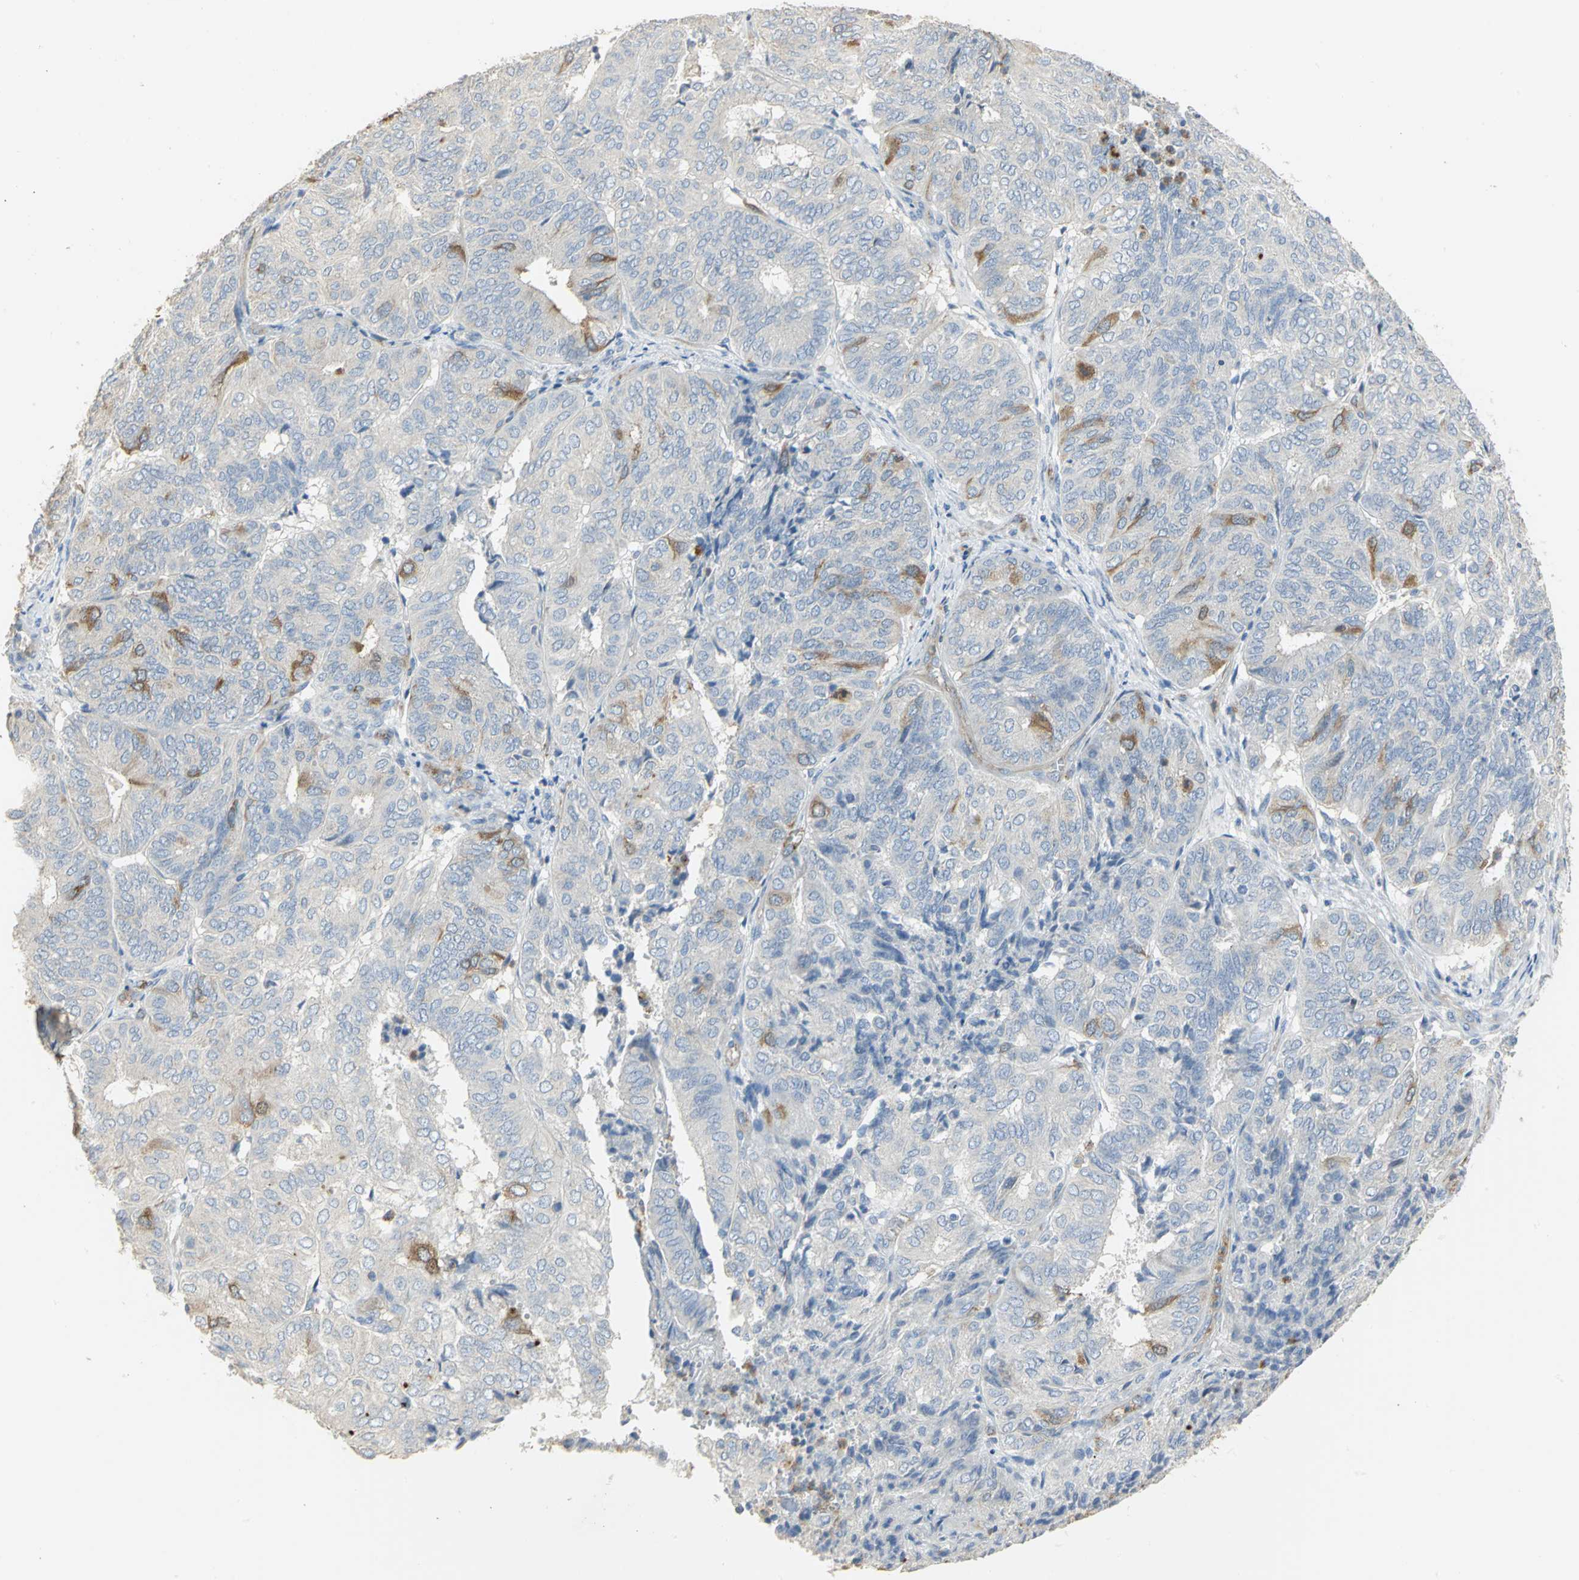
{"staining": {"intensity": "moderate", "quantity": "<25%", "location": "cytoplasmic/membranous"}, "tissue": "endometrial cancer", "cell_type": "Tumor cells", "image_type": "cancer", "snomed": [{"axis": "morphology", "description": "Adenocarcinoma, NOS"}, {"axis": "topography", "description": "Uterus"}], "caption": "Immunohistochemical staining of human endometrial cancer exhibits low levels of moderate cytoplasmic/membranous protein positivity in approximately <25% of tumor cells.", "gene": "DLGAP5", "patient": {"sex": "female", "age": 60}}